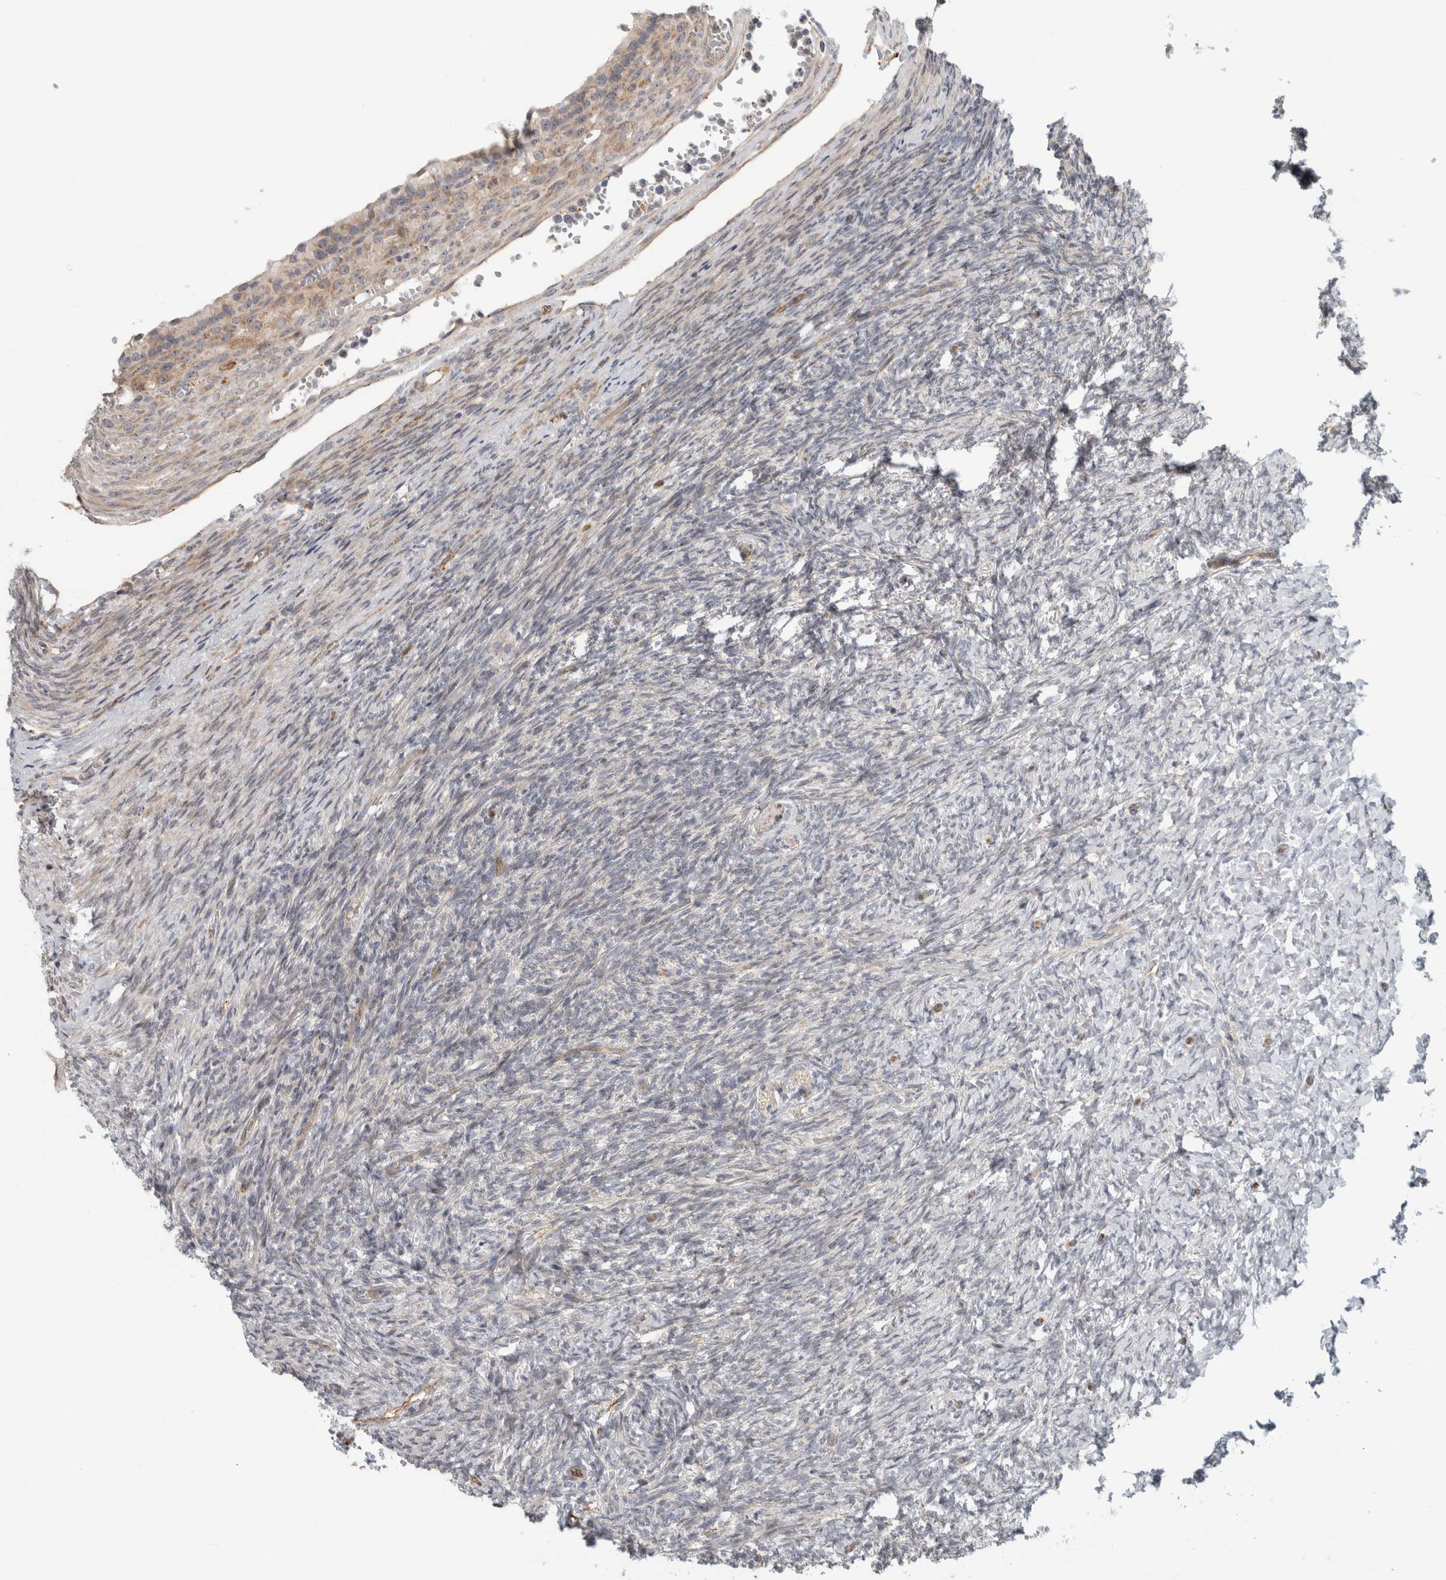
{"staining": {"intensity": "weak", "quantity": "<25%", "location": "nuclear"}, "tissue": "ovary", "cell_type": "Ovarian stroma cells", "image_type": "normal", "snomed": [{"axis": "morphology", "description": "Normal tissue, NOS"}, {"axis": "topography", "description": "Ovary"}], "caption": "This histopathology image is of normal ovary stained with IHC to label a protein in brown with the nuclei are counter-stained blue. There is no staining in ovarian stroma cells.", "gene": "KPNA5", "patient": {"sex": "female", "age": 41}}